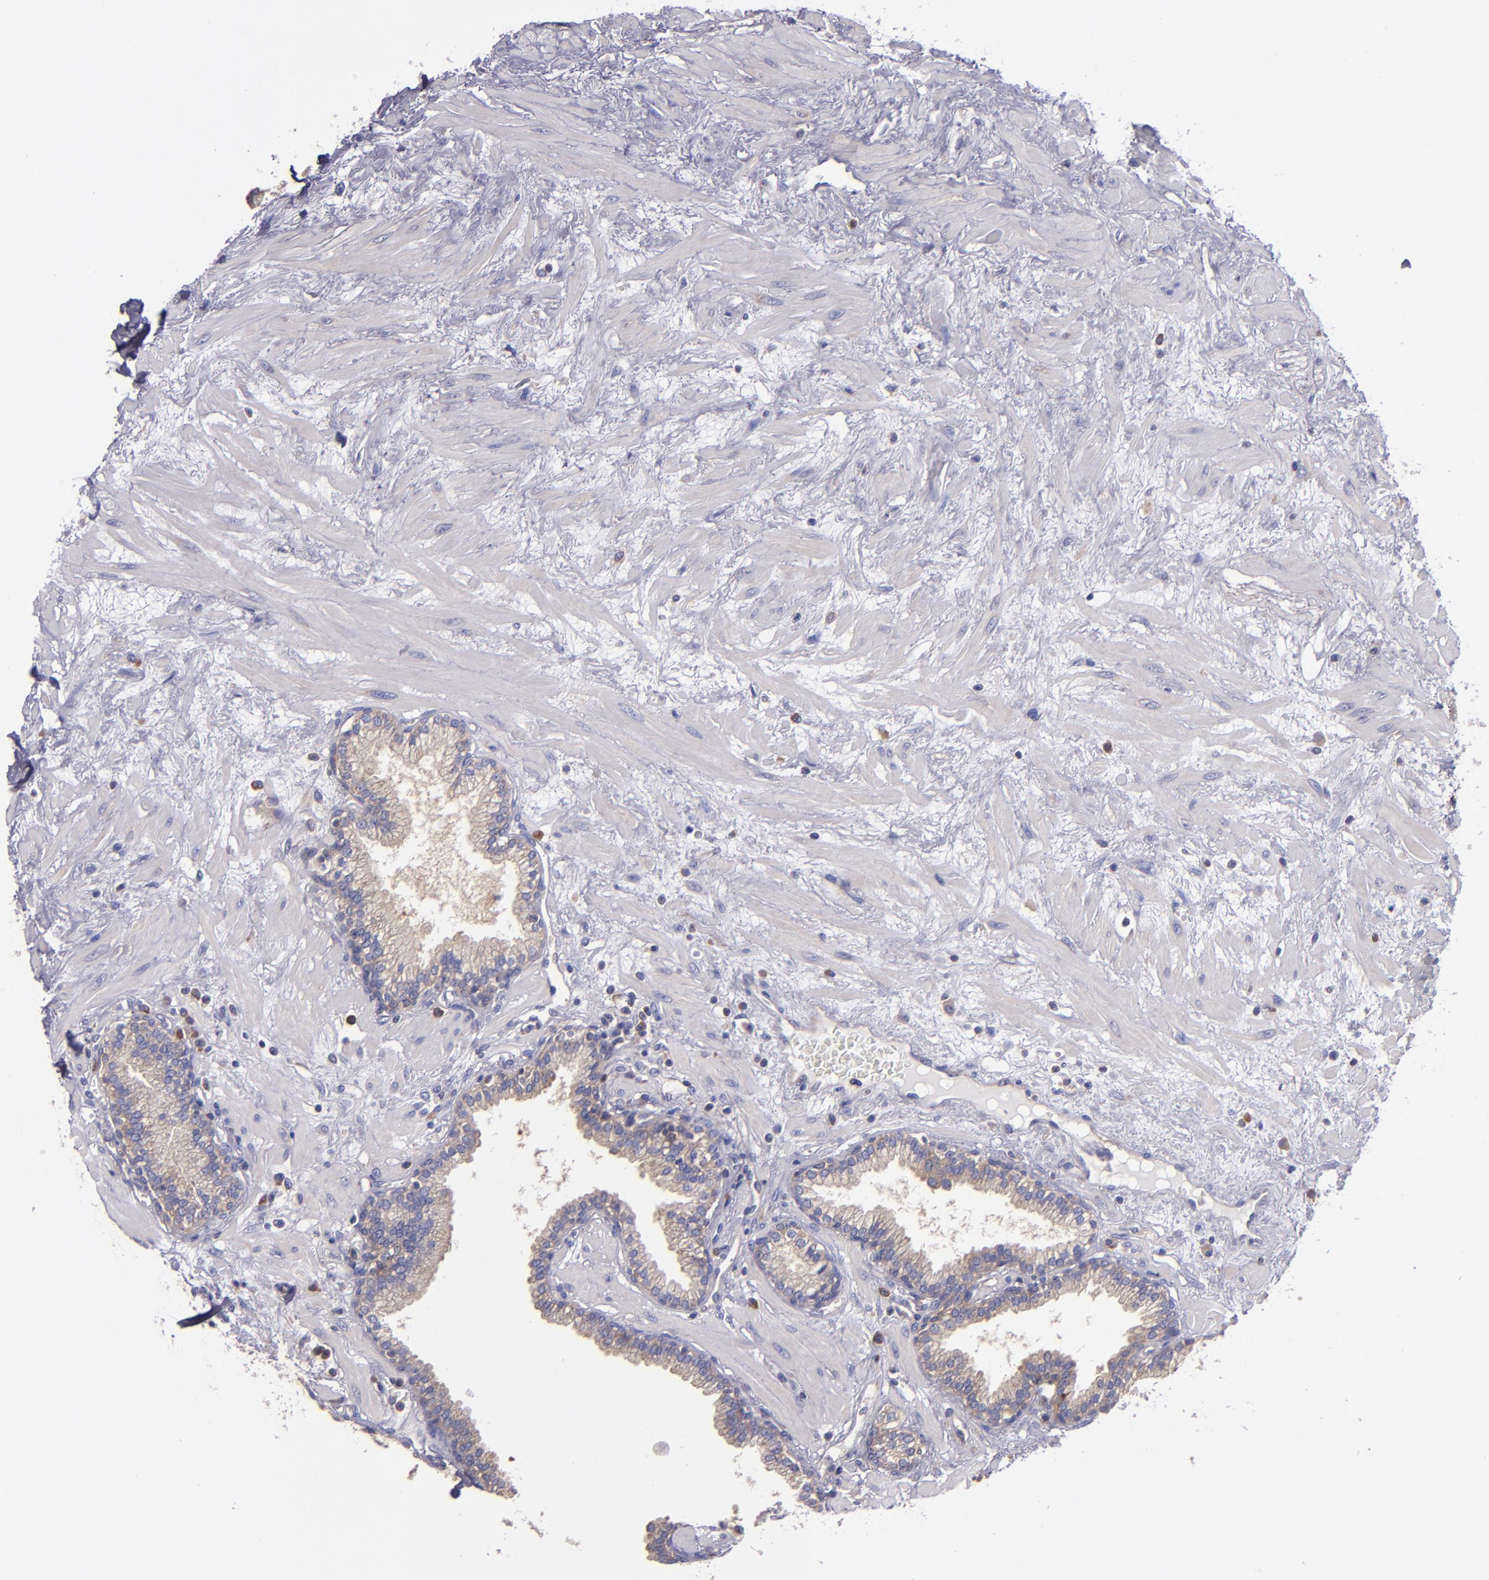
{"staining": {"intensity": "weak", "quantity": "<25%", "location": "cytoplasmic/membranous"}, "tissue": "prostate", "cell_type": "Glandular cells", "image_type": "normal", "snomed": [{"axis": "morphology", "description": "Normal tissue, NOS"}, {"axis": "topography", "description": "Prostate"}], "caption": "High magnification brightfield microscopy of normal prostate stained with DAB (3,3'-diaminobenzidine) (brown) and counterstained with hematoxylin (blue): glandular cells show no significant expression.", "gene": "CARS1", "patient": {"sex": "male", "age": 64}}